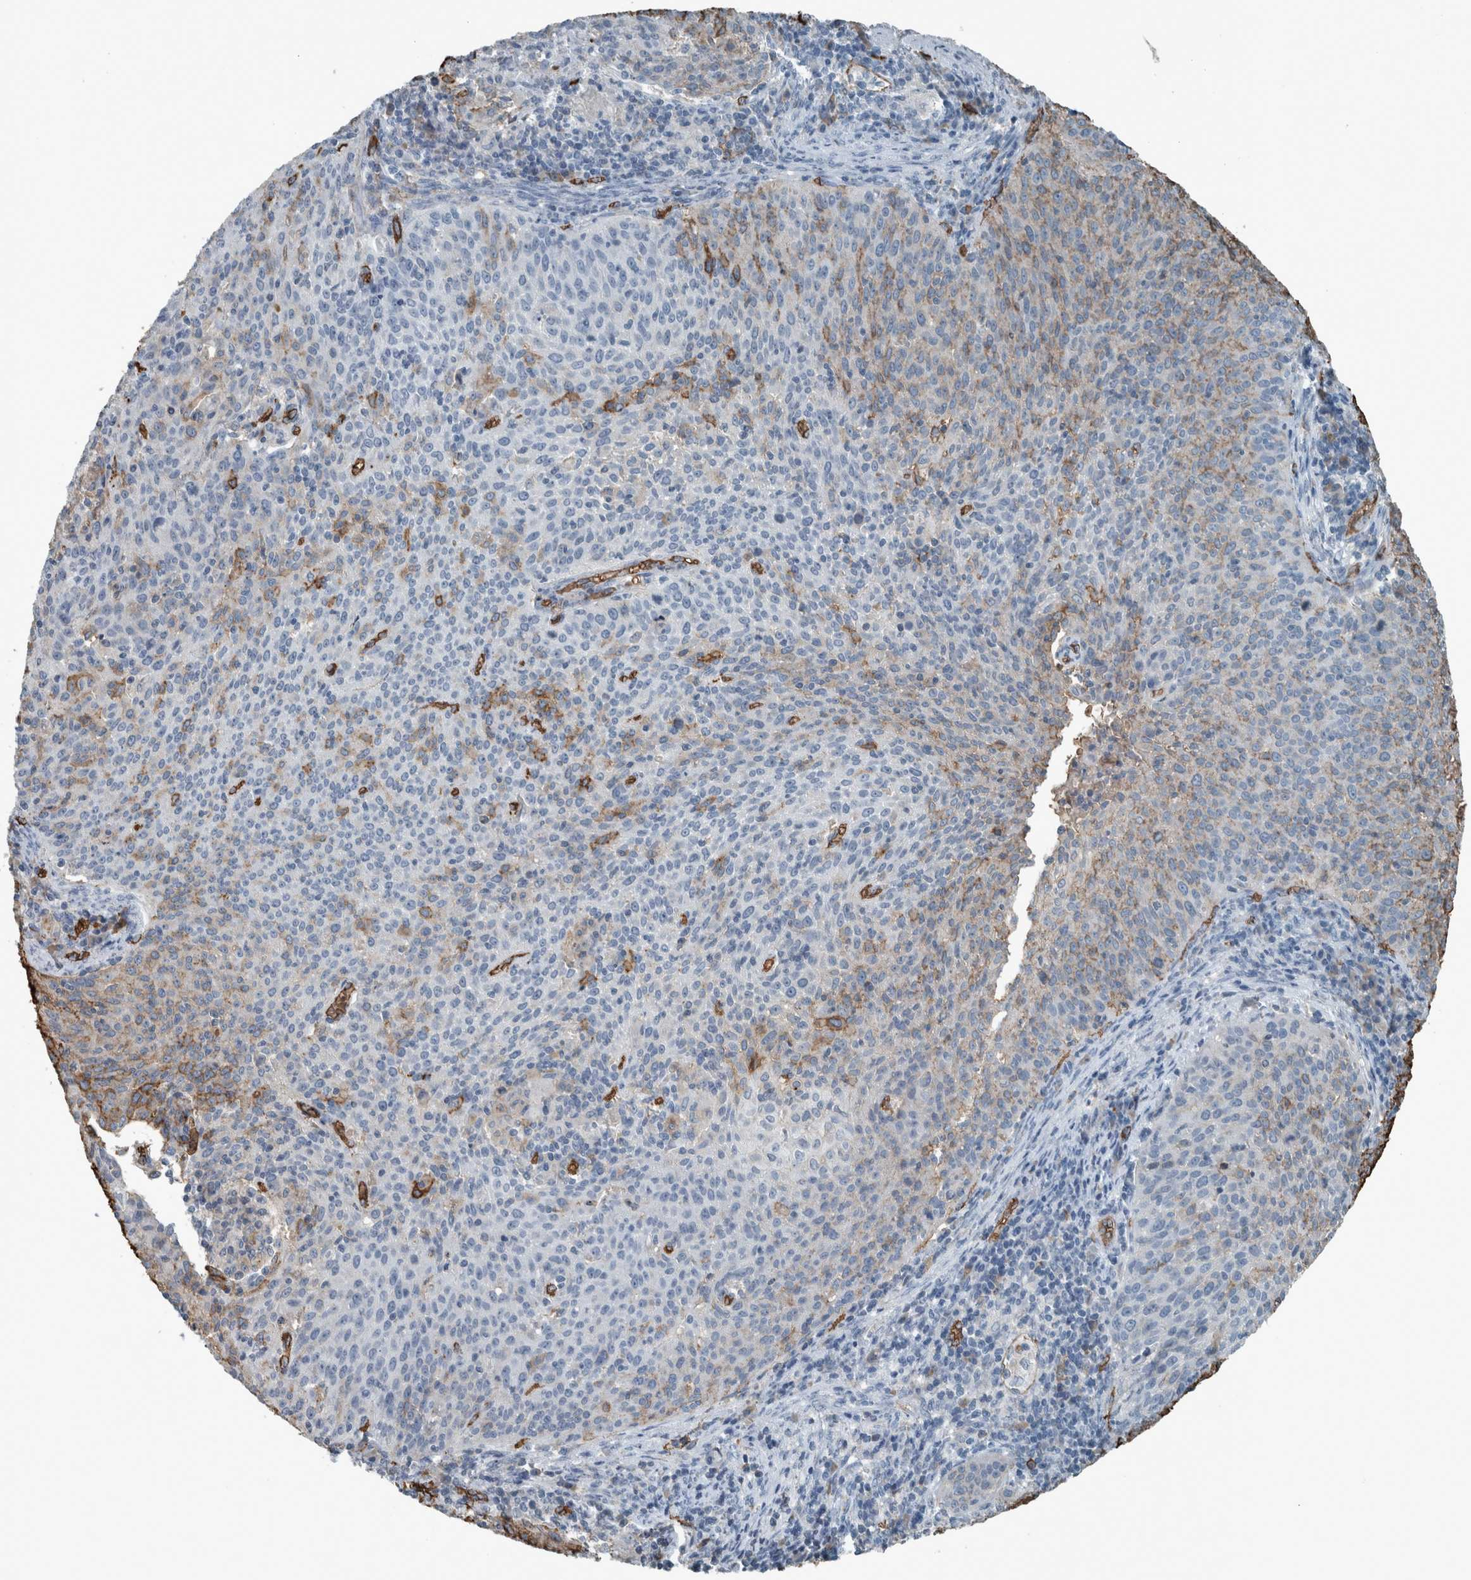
{"staining": {"intensity": "weak", "quantity": "<25%", "location": "cytoplasmic/membranous"}, "tissue": "cervical cancer", "cell_type": "Tumor cells", "image_type": "cancer", "snomed": [{"axis": "morphology", "description": "Squamous cell carcinoma, NOS"}, {"axis": "topography", "description": "Cervix"}], "caption": "High magnification brightfield microscopy of cervical cancer (squamous cell carcinoma) stained with DAB (brown) and counterstained with hematoxylin (blue): tumor cells show no significant expression.", "gene": "LBP", "patient": {"sex": "female", "age": 38}}